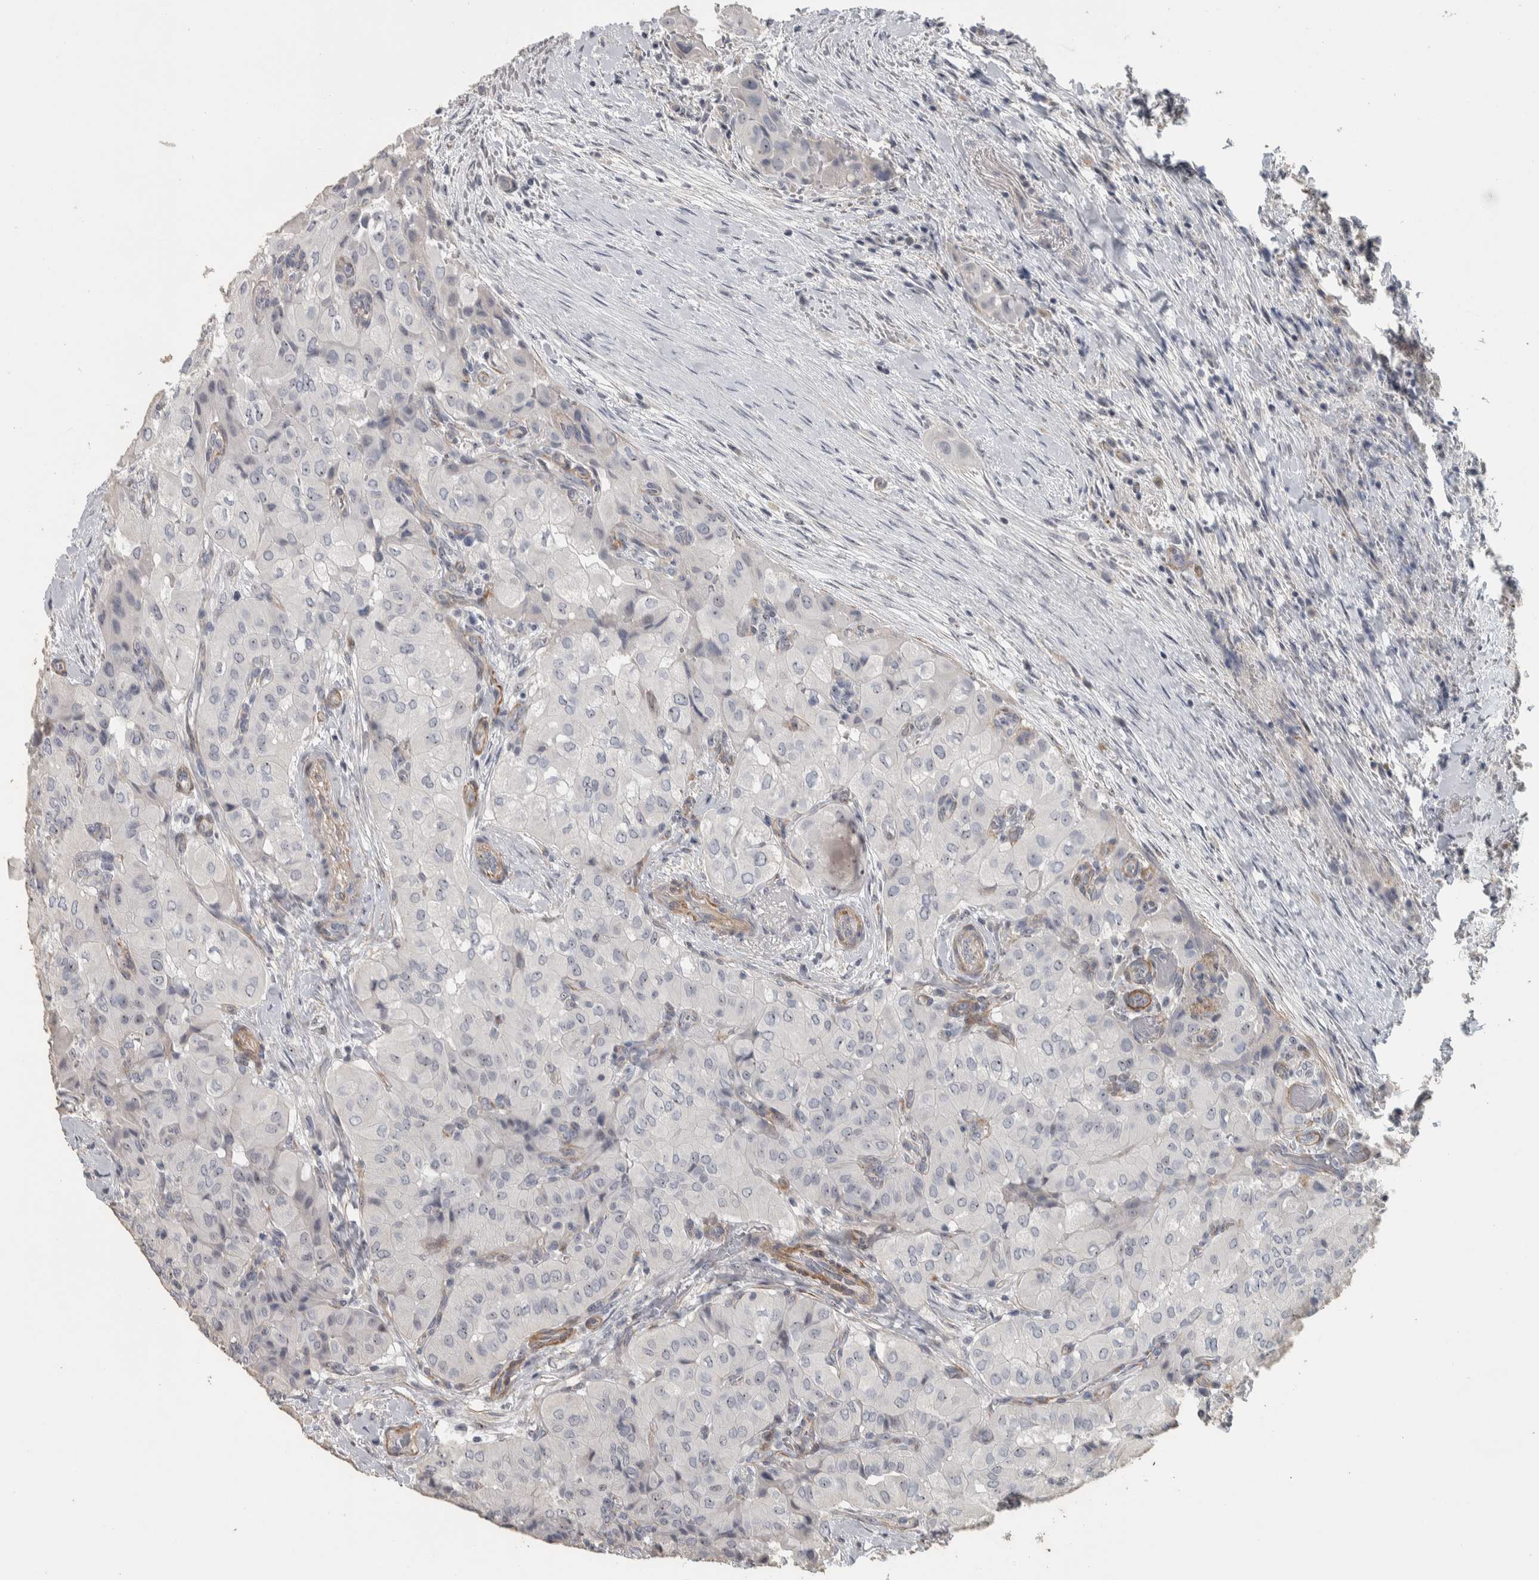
{"staining": {"intensity": "weak", "quantity": "<25%", "location": "nuclear"}, "tissue": "thyroid cancer", "cell_type": "Tumor cells", "image_type": "cancer", "snomed": [{"axis": "morphology", "description": "Papillary adenocarcinoma, NOS"}, {"axis": "topography", "description": "Thyroid gland"}], "caption": "IHC of human thyroid cancer (papillary adenocarcinoma) exhibits no staining in tumor cells. Brightfield microscopy of immunohistochemistry stained with DAB (3,3'-diaminobenzidine) (brown) and hematoxylin (blue), captured at high magnification.", "gene": "DCAF10", "patient": {"sex": "female", "age": 59}}